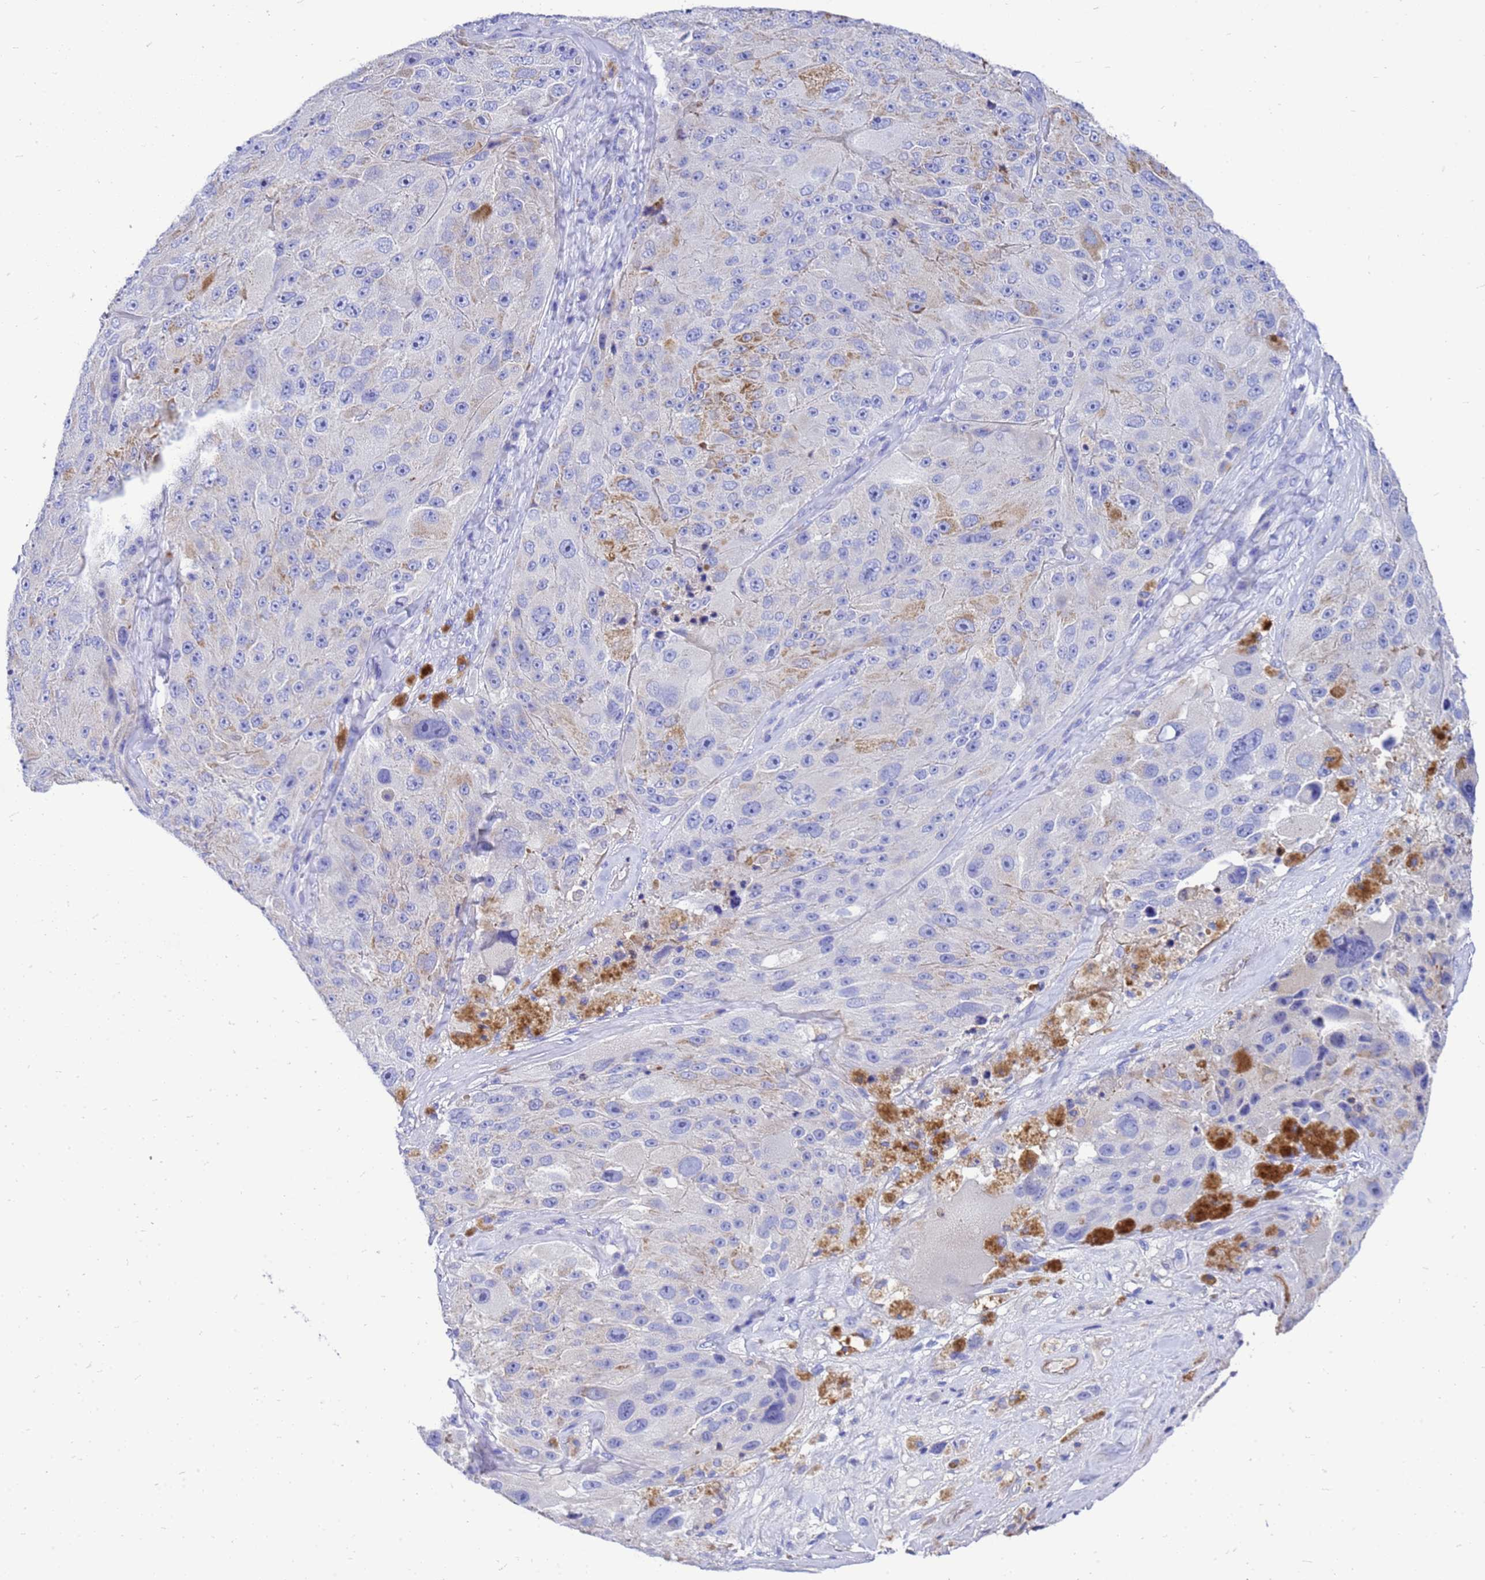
{"staining": {"intensity": "negative", "quantity": "none", "location": "none"}, "tissue": "melanoma", "cell_type": "Tumor cells", "image_type": "cancer", "snomed": [{"axis": "morphology", "description": "Malignant melanoma, Metastatic site"}, {"axis": "topography", "description": "Lymph node"}], "caption": "This is an immunohistochemistry image of melanoma. There is no positivity in tumor cells.", "gene": "OR52E2", "patient": {"sex": "male", "age": 62}}